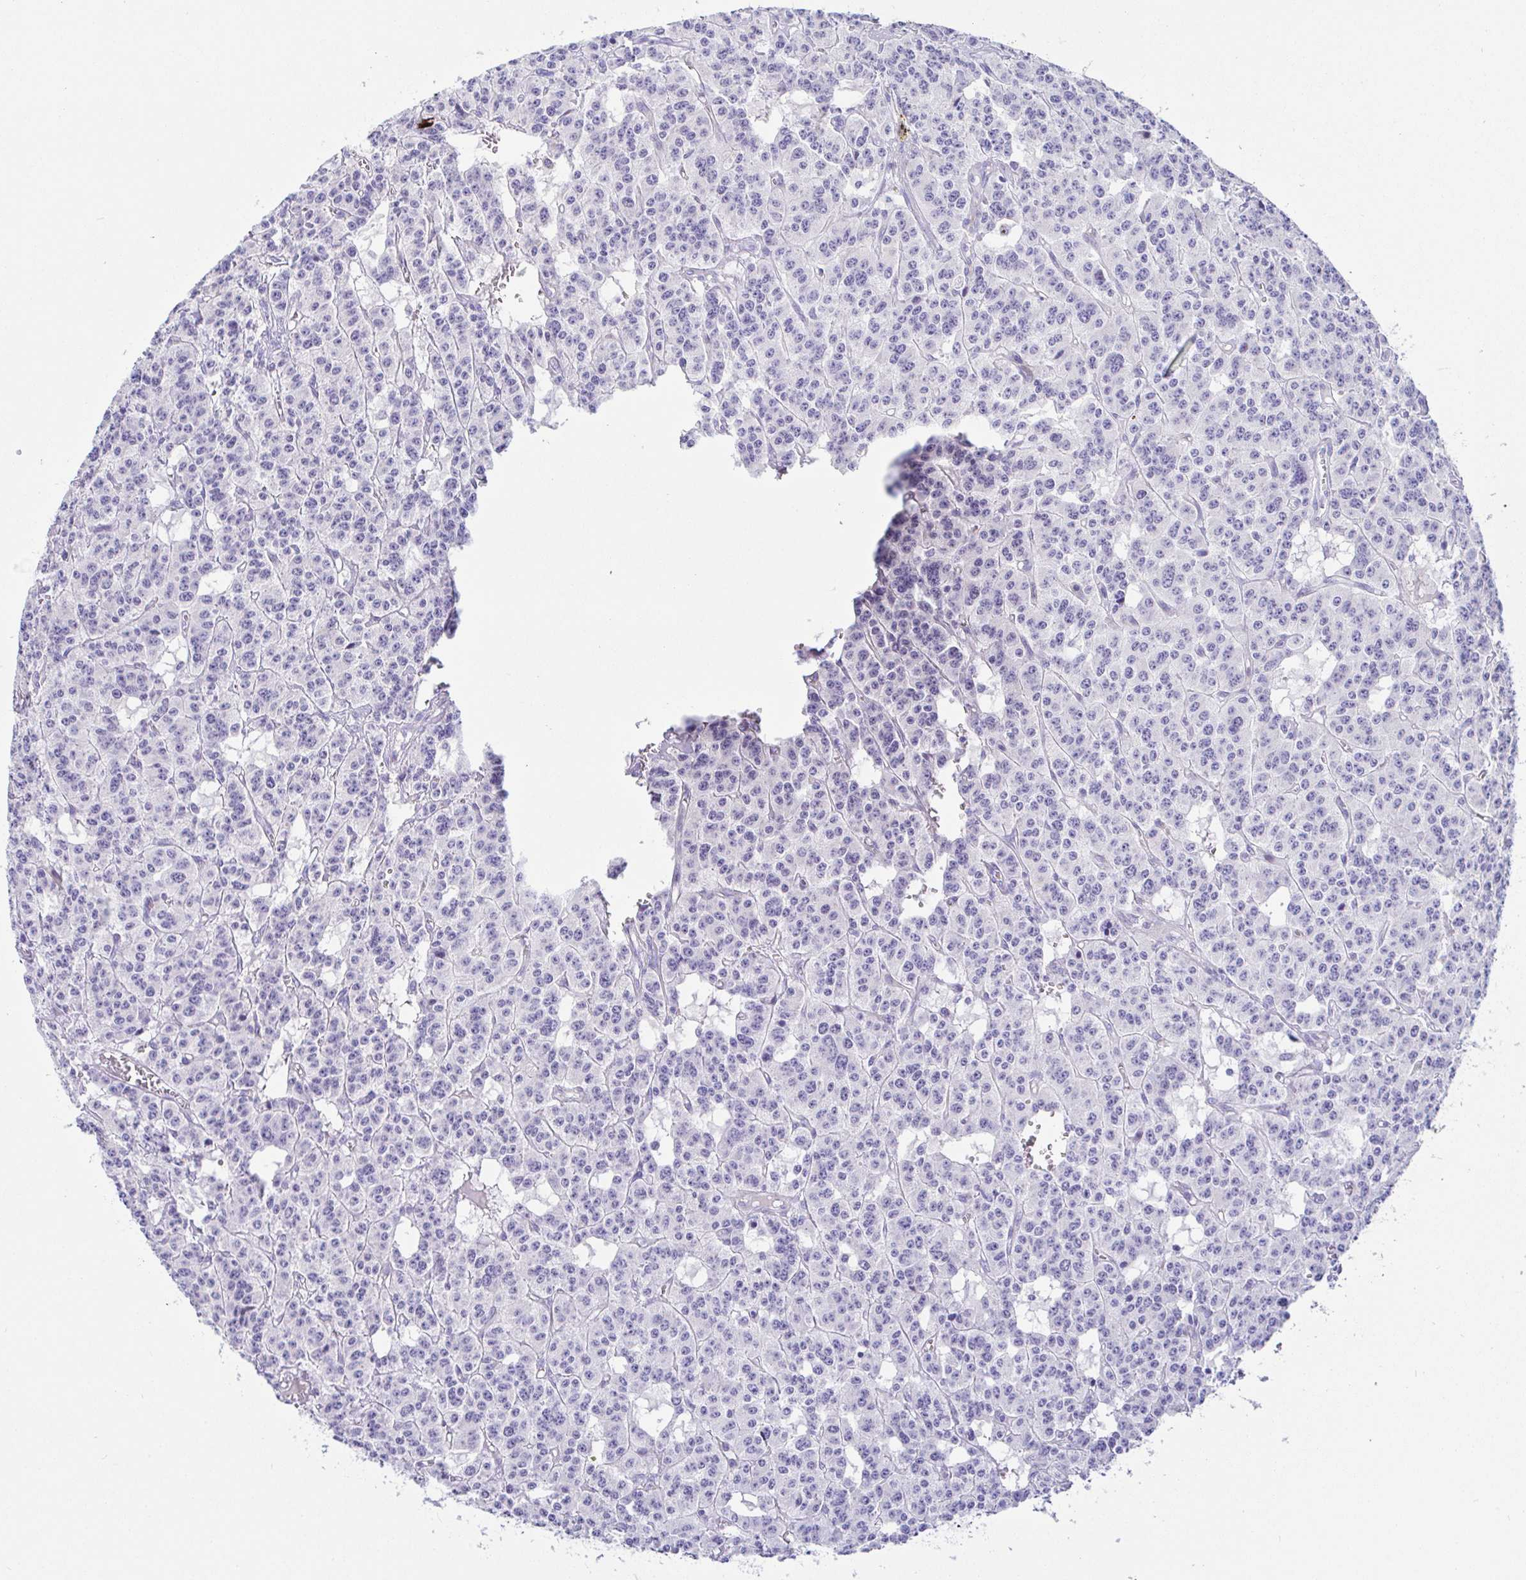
{"staining": {"intensity": "negative", "quantity": "none", "location": "none"}, "tissue": "carcinoid", "cell_type": "Tumor cells", "image_type": "cancer", "snomed": [{"axis": "morphology", "description": "Carcinoid, malignant, NOS"}, {"axis": "topography", "description": "Lung"}], "caption": "There is no significant staining in tumor cells of carcinoid.", "gene": "PINLYP", "patient": {"sex": "female", "age": 71}}